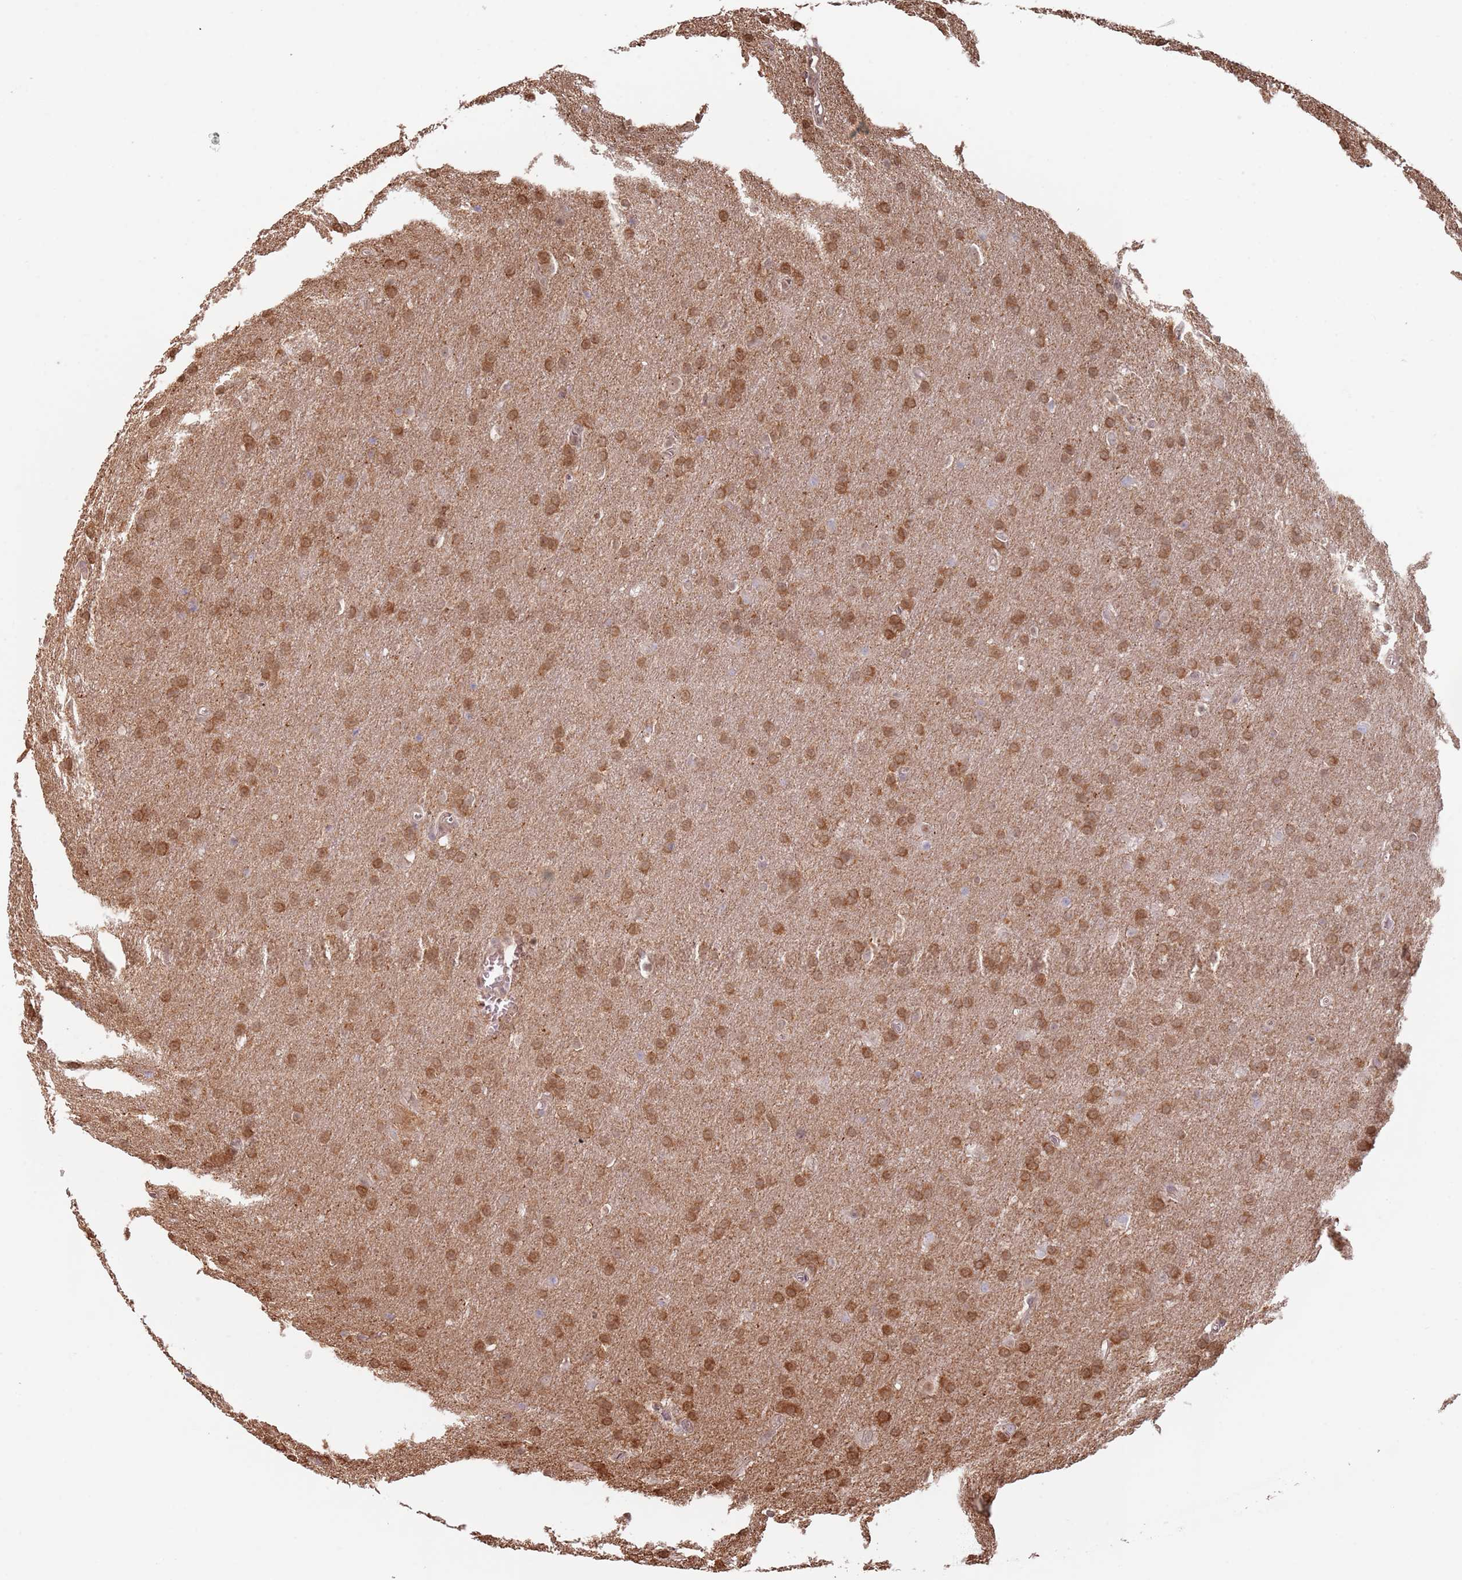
{"staining": {"intensity": "moderate", "quantity": ">75%", "location": "nuclear"}, "tissue": "glioma", "cell_type": "Tumor cells", "image_type": "cancer", "snomed": [{"axis": "morphology", "description": "Glioma, malignant, Low grade"}, {"axis": "topography", "description": "Brain"}], "caption": "DAB immunohistochemical staining of glioma displays moderate nuclear protein expression in about >75% of tumor cells.", "gene": "PLSCR5", "patient": {"sex": "female", "age": 32}}